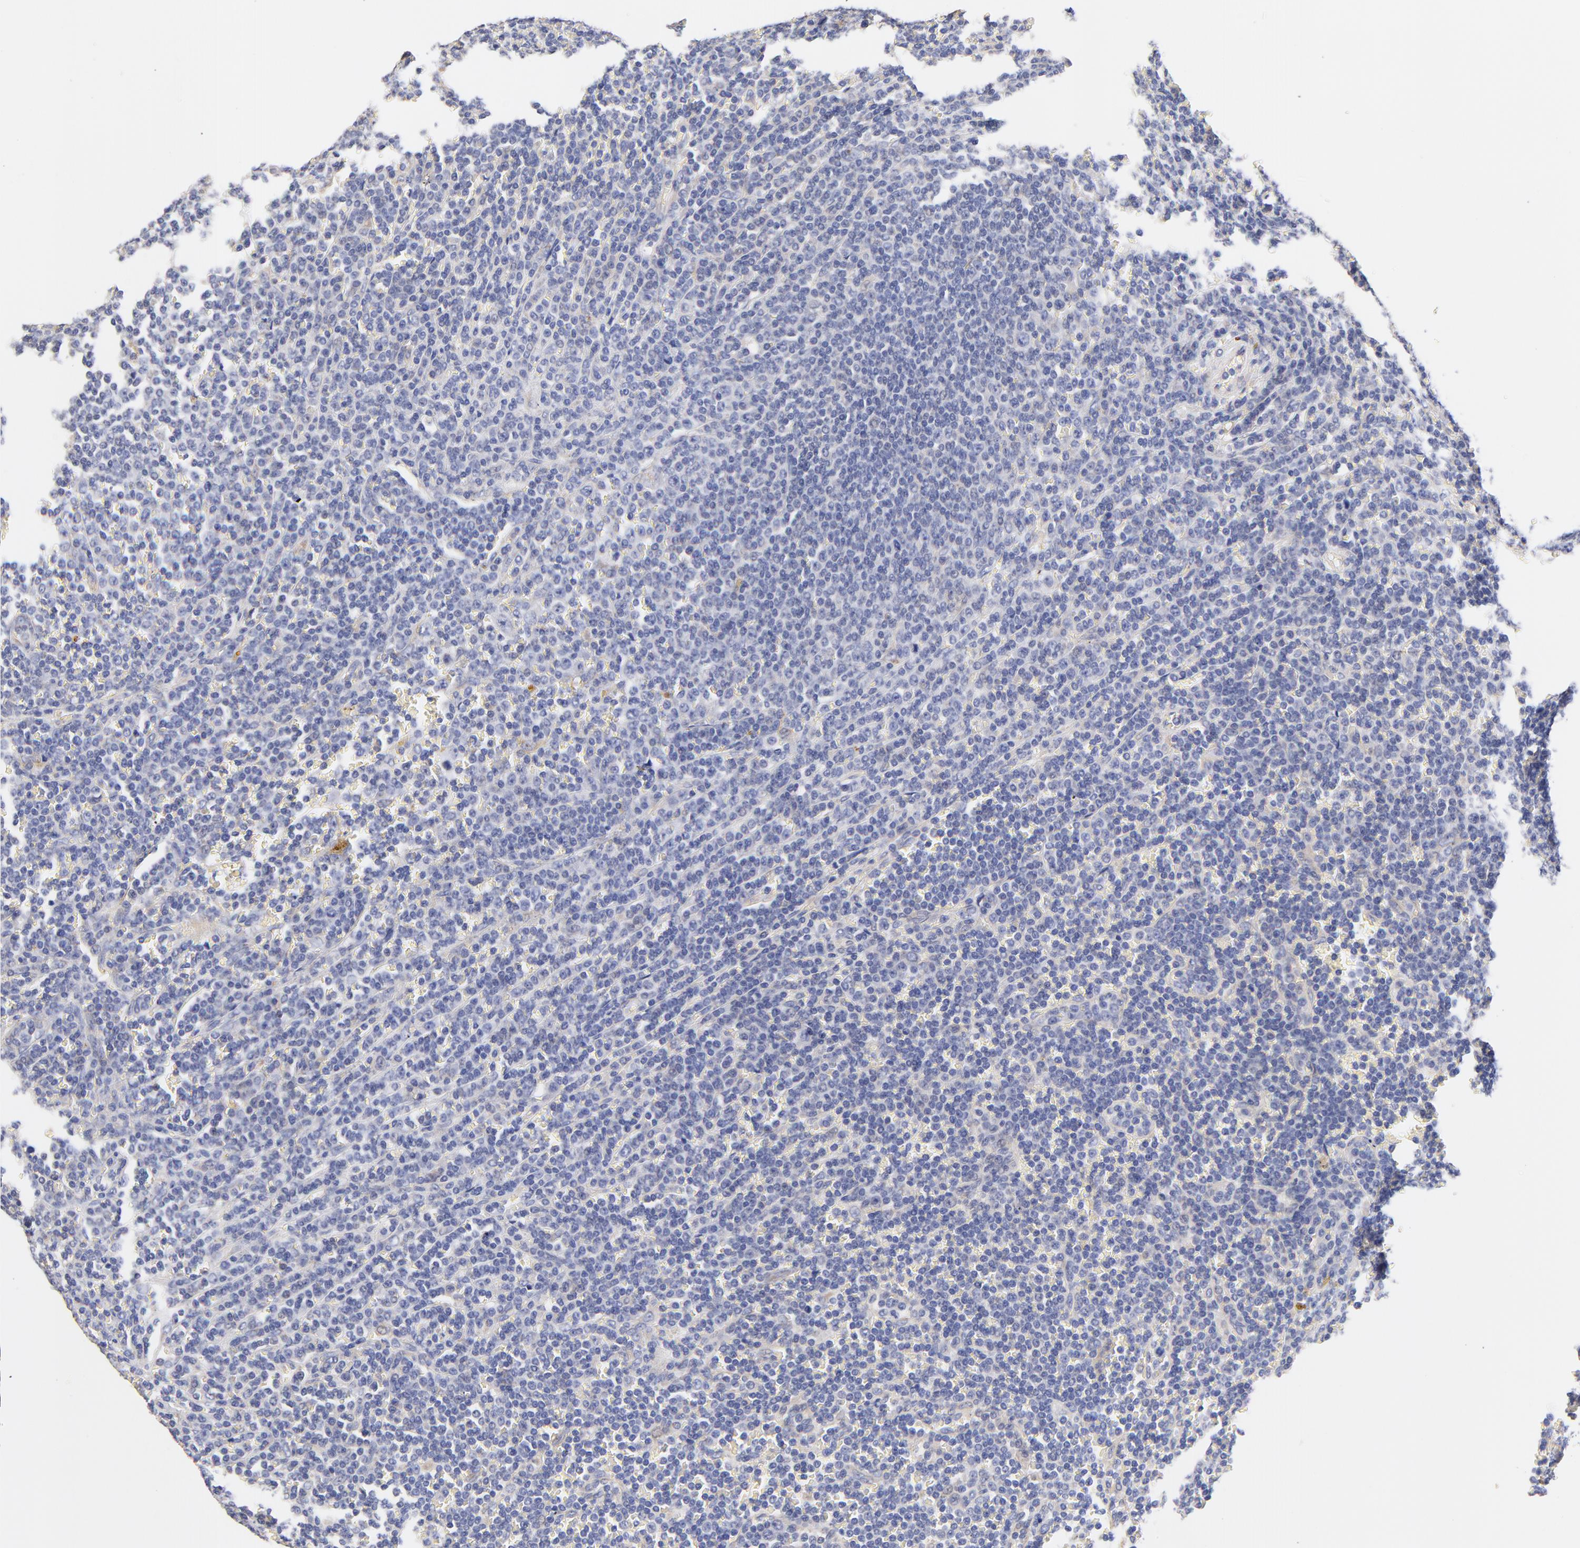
{"staining": {"intensity": "negative", "quantity": "none", "location": "none"}, "tissue": "lymphoma", "cell_type": "Tumor cells", "image_type": "cancer", "snomed": [{"axis": "morphology", "description": "Malignant lymphoma, non-Hodgkin's type, Low grade"}, {"axis": "topography", "description": "Spleen"}], "caption": "There is no significant expression in tumor cells of low-grade malignant lymphoma, non-Hodgkin's type.", "gene": "HS3ST1", "patient": {"sex": "male", "age": 80}}